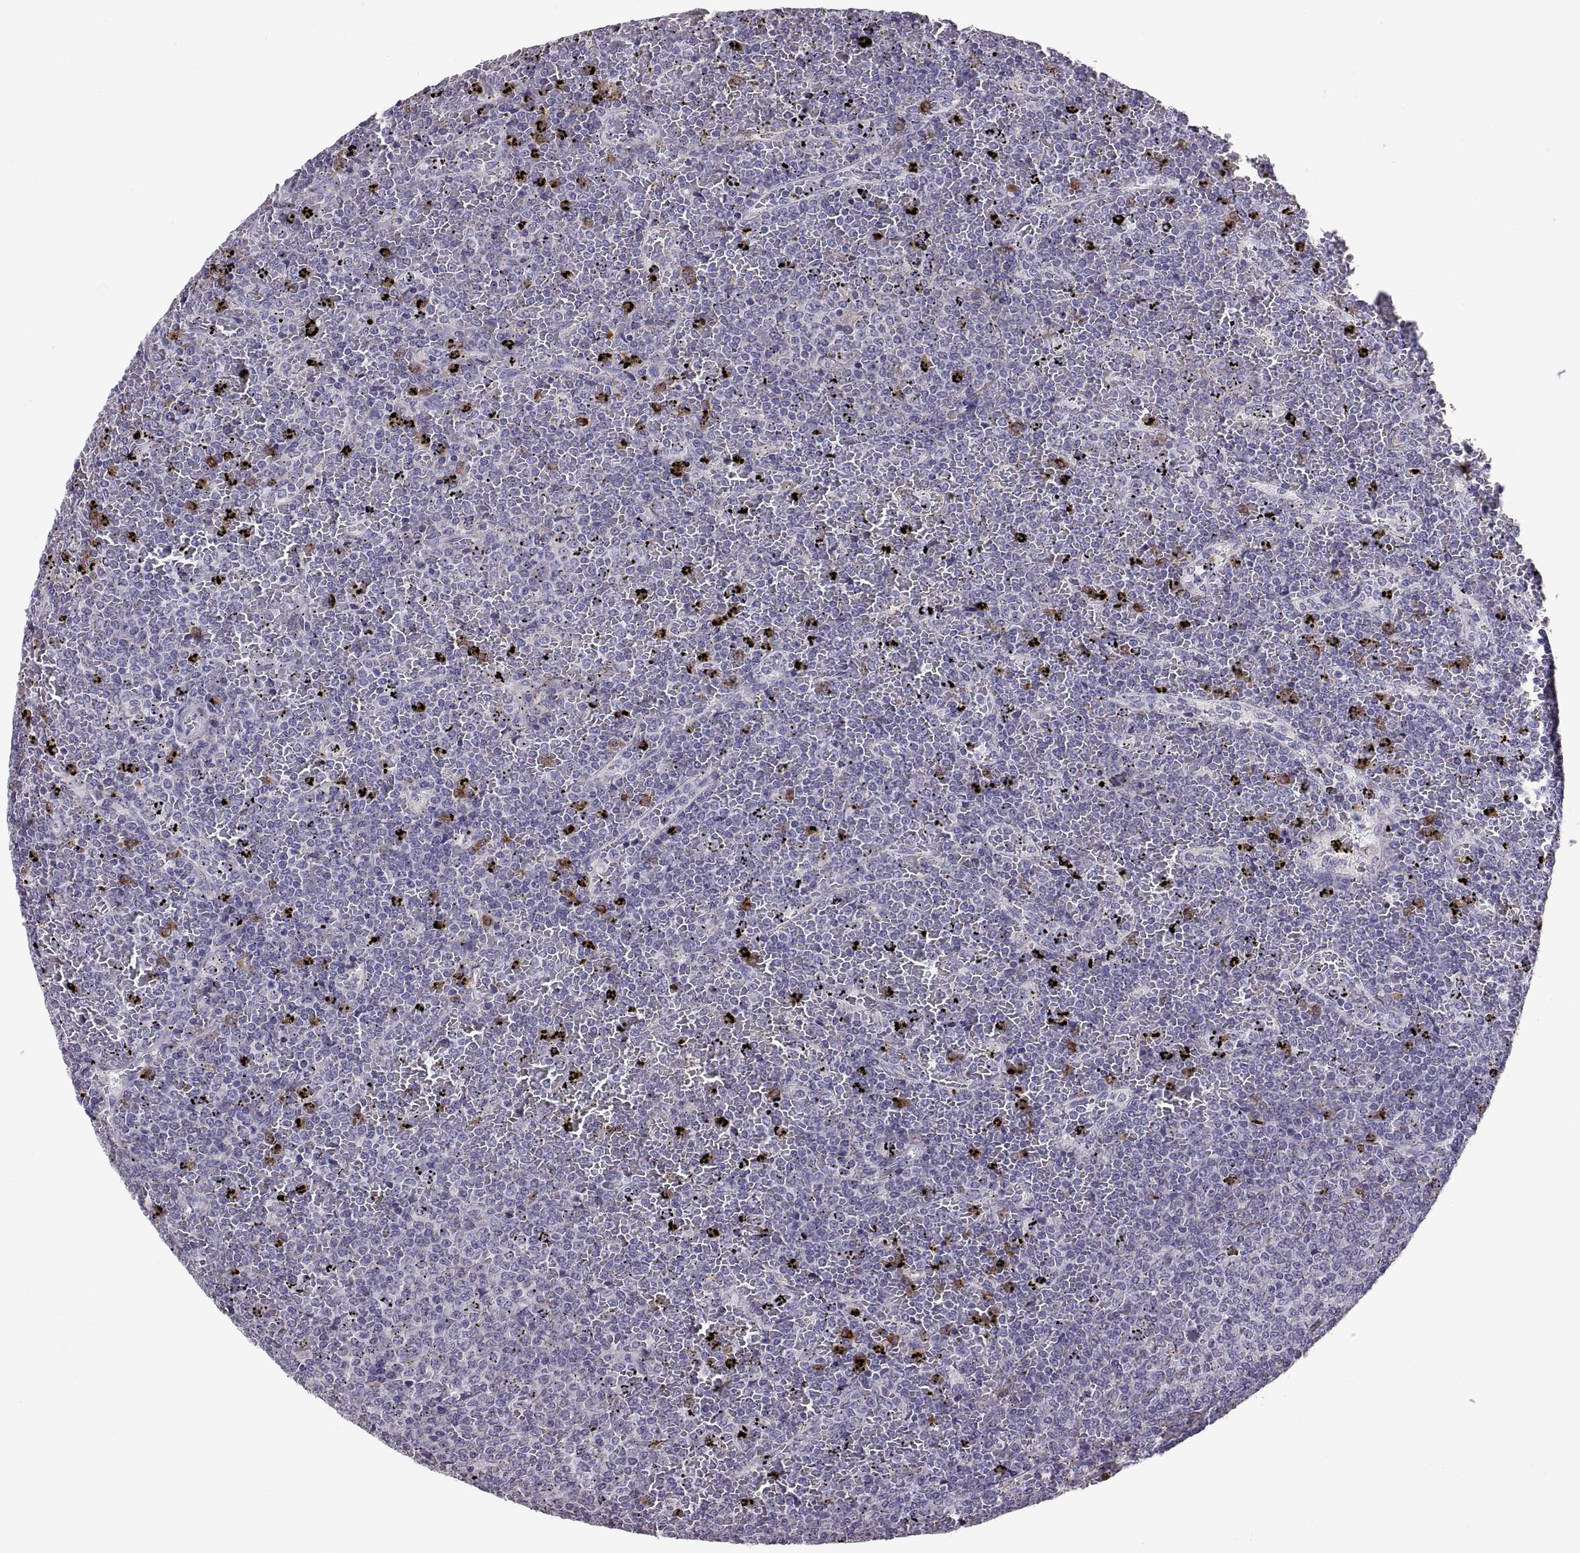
{"staining": {"intensity": "negative", "quantity": "none", "location": "none"}, "tissue": "lymphoma", "cell_type": "Tumor cells", "image_type": "cancer", "snomed": [{"axis": "morphology", "description": "Malignant lymphoma, non-Hodgkin's type, Low grade"}, {"axis": "topography", "description": "Spleen"}], "caption": "Tumor cells show no significant protein staining in malignant lymphoma, non-Hodgkin's type (low-grade).", "gene": "EMILIN2", "patient": {"sex": "female", "age": 77}}